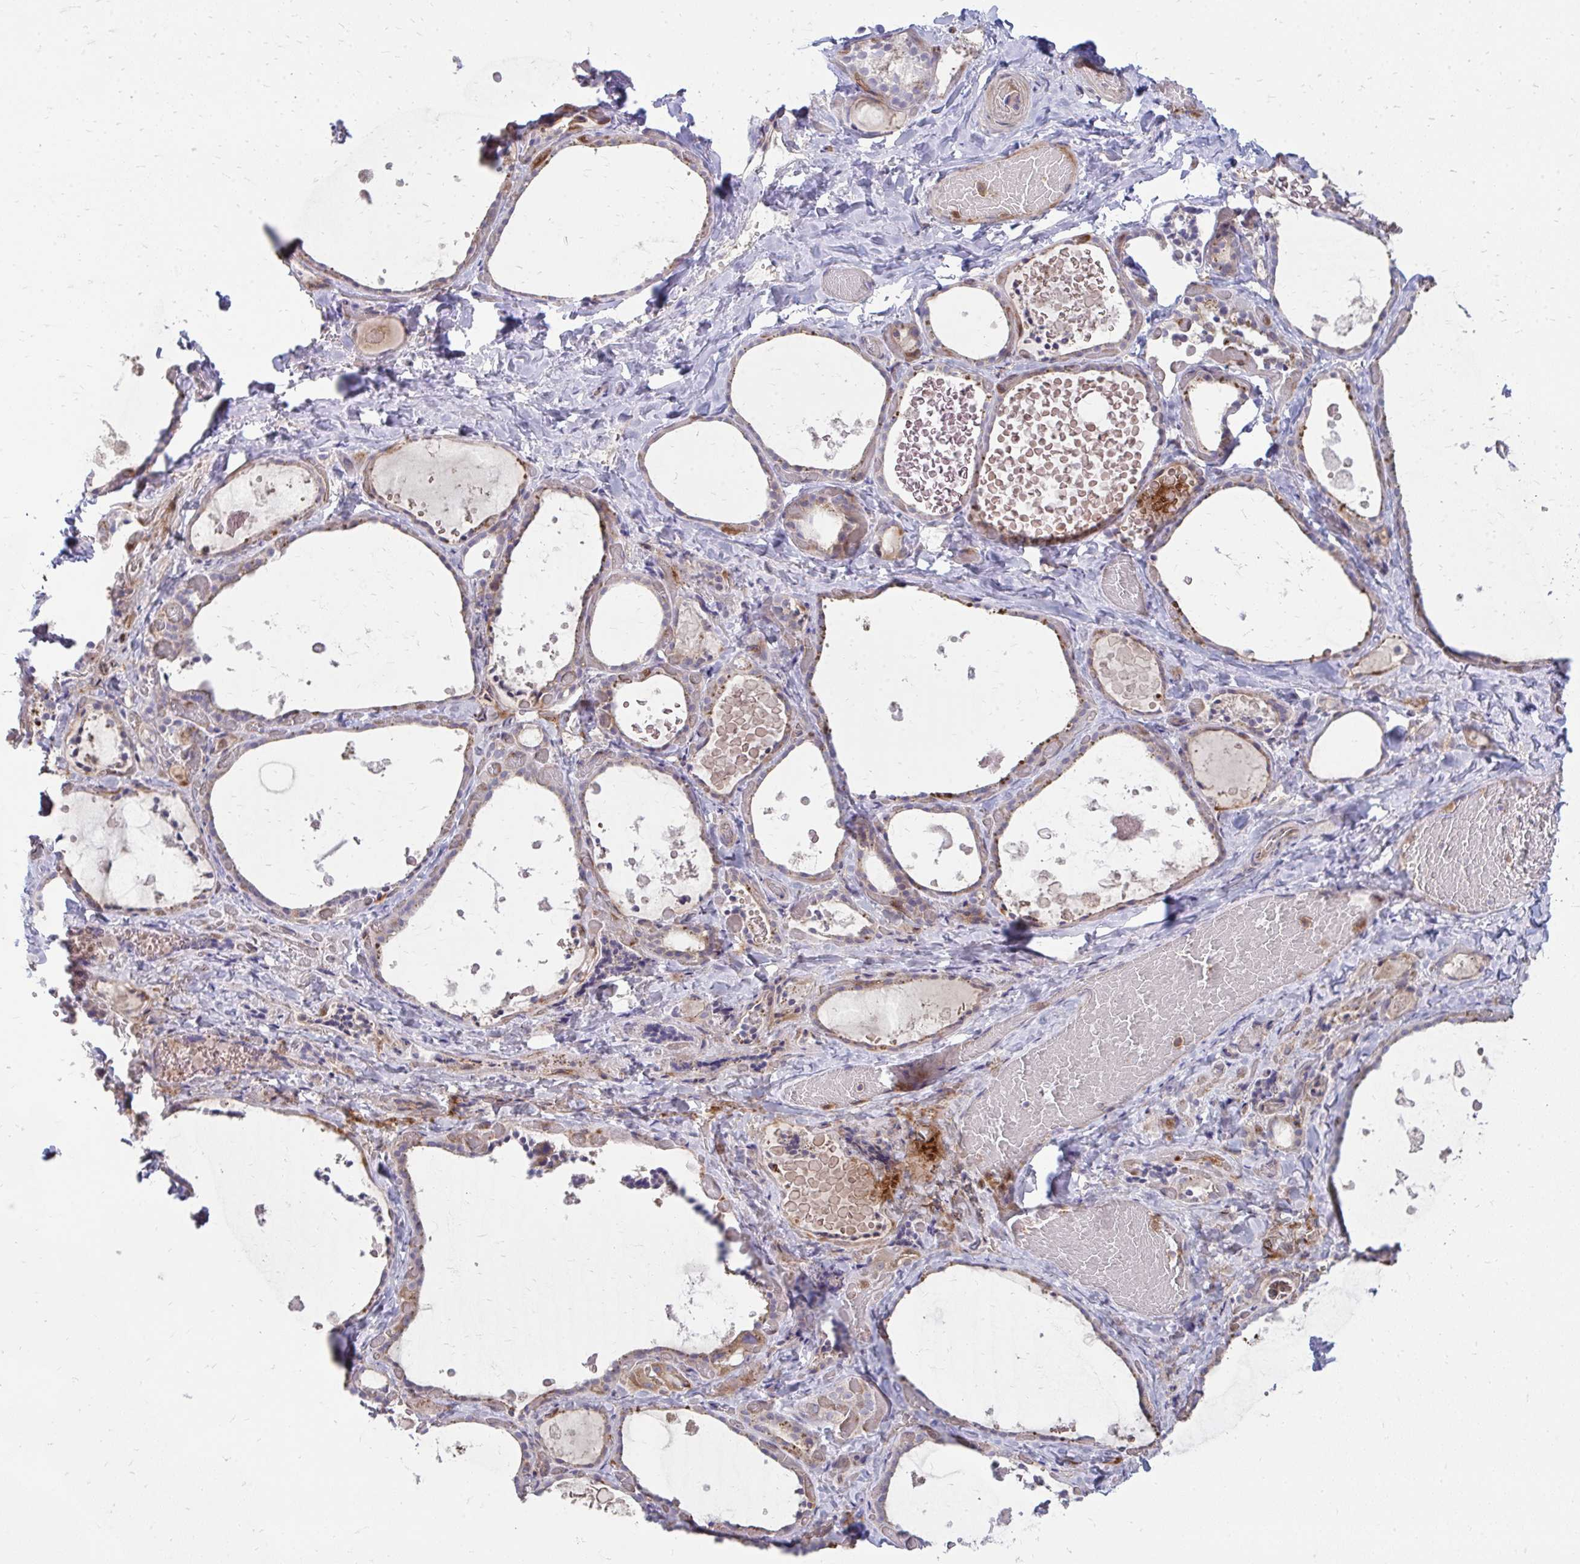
{"staining": {"intensity": "moderate", "quantity": "<25%", "location": "cytoplasmic/membranous"}, "tissue": "thyroid gland", "cell_type": "Glandular cells", "image_type": "normal", "snomed": [{"axis": "morphology", "description": "Normal tissue, NOS"}, {"axis": "topography", "description": "Thyroid gland"}], "caption": "Thyroid gland stained for a protein demonstrates moderate cytoplasmic/membranous positivity in glandular cells. (IHC, brightfield microscopy, high magnification).", "gene": "ASAP1", "patient": {"sex": "female", "age": 56}}